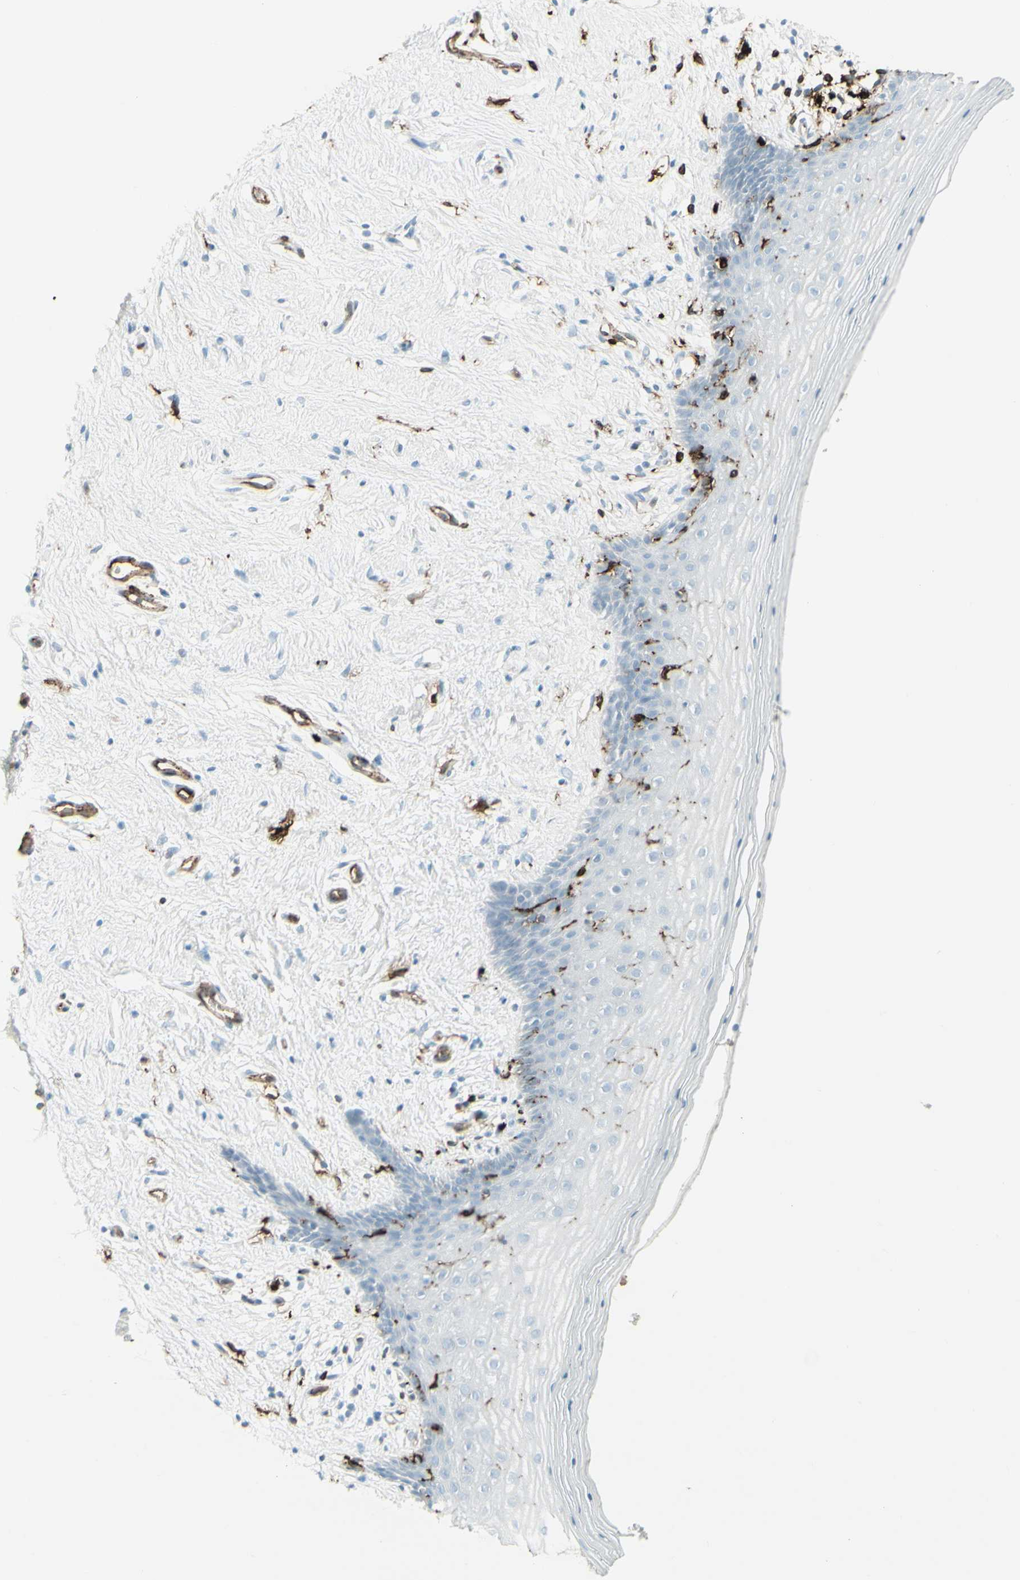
{"staining": {"intensity": "strong", "quantity": "<25%", "location": "cytoplasmic/membranous"}, "tissue": "vagina", "cell_type": "Squamous epithelial cells", "image_type": "normal", "snomed": [{"axis": "morphology", "description": "Normal tissue, NOS"}, {"axis": "topography", "description": "Vagina"}], "caption": "High-magnification brightfield microscopy of benign vagina stained with DAB (3,3'-diaminobenzidine) (brown) and counterstained with hematoxylin (blue). squamous epithelial cells exhibit strong cytoplasmic/membranous positivity is seen in approximately<25% of cells. (DAB IHC with brightfield microscopy, high magnification).", "gene": "HLA", "patient": {"sex": "female", "age": 44}}